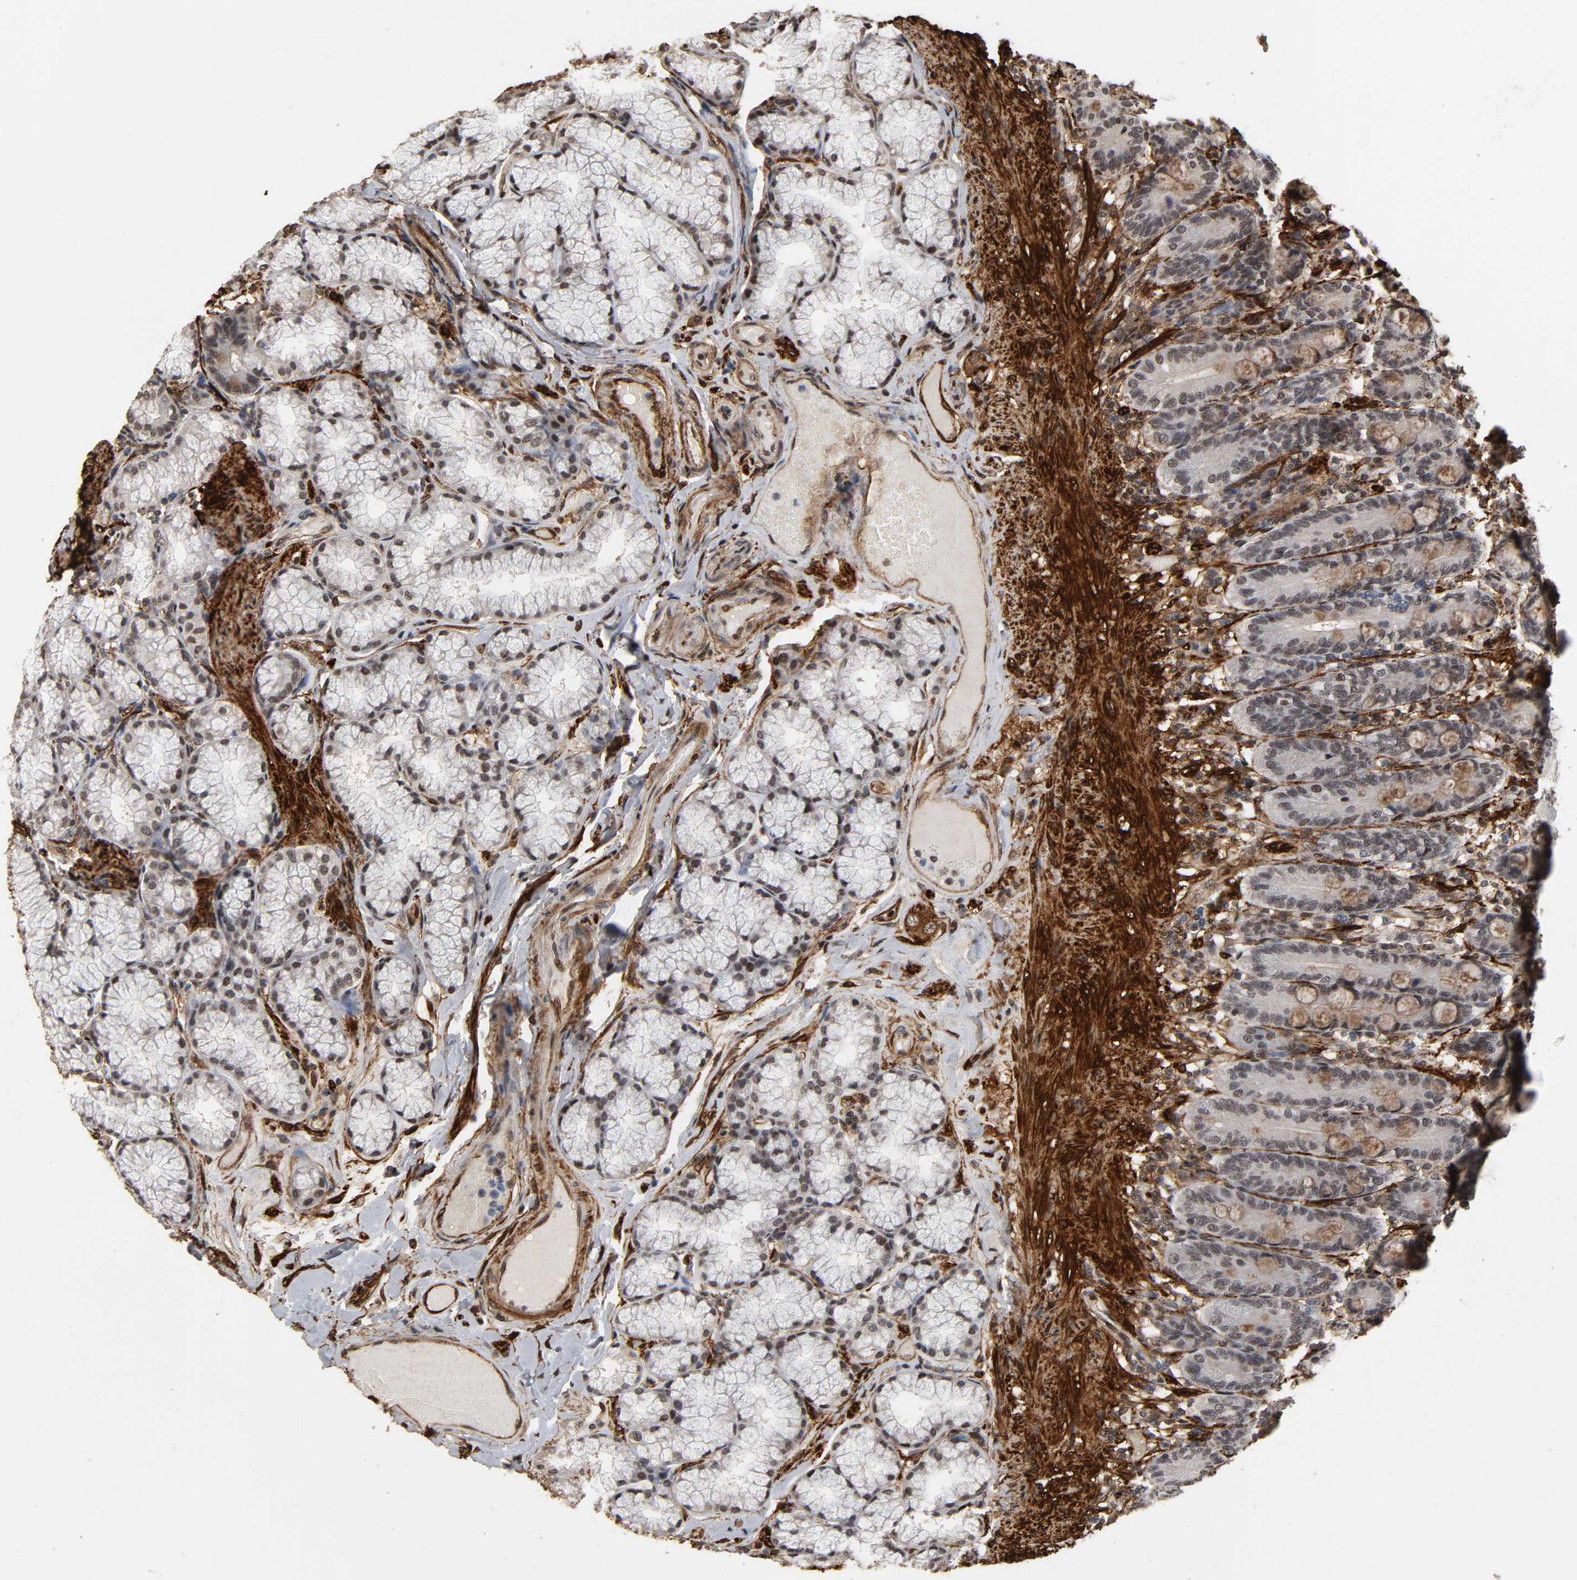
{"staining": {"intensity": "weak", "quantity": ">75%", "location": "nuclear"}, "tissue": "duodenum", "cell_type": "Glandular cells", "image_type": "normal", "snomed": [{"axis": "morphology", "description": "Normal tissue, NOS"}, {"axis": "topography", "description": "Duodenum"}], "caption": "A micrograph of duodenum stained for a protein displays weak nuclear brown staining in glandular cells. (DAB (3,3'-diaminobenzidine) = brown stain, brightfield microscopy at high magnification).", "gene": "AHNAK2", "patient": {"sex": "female", "age": 64}}